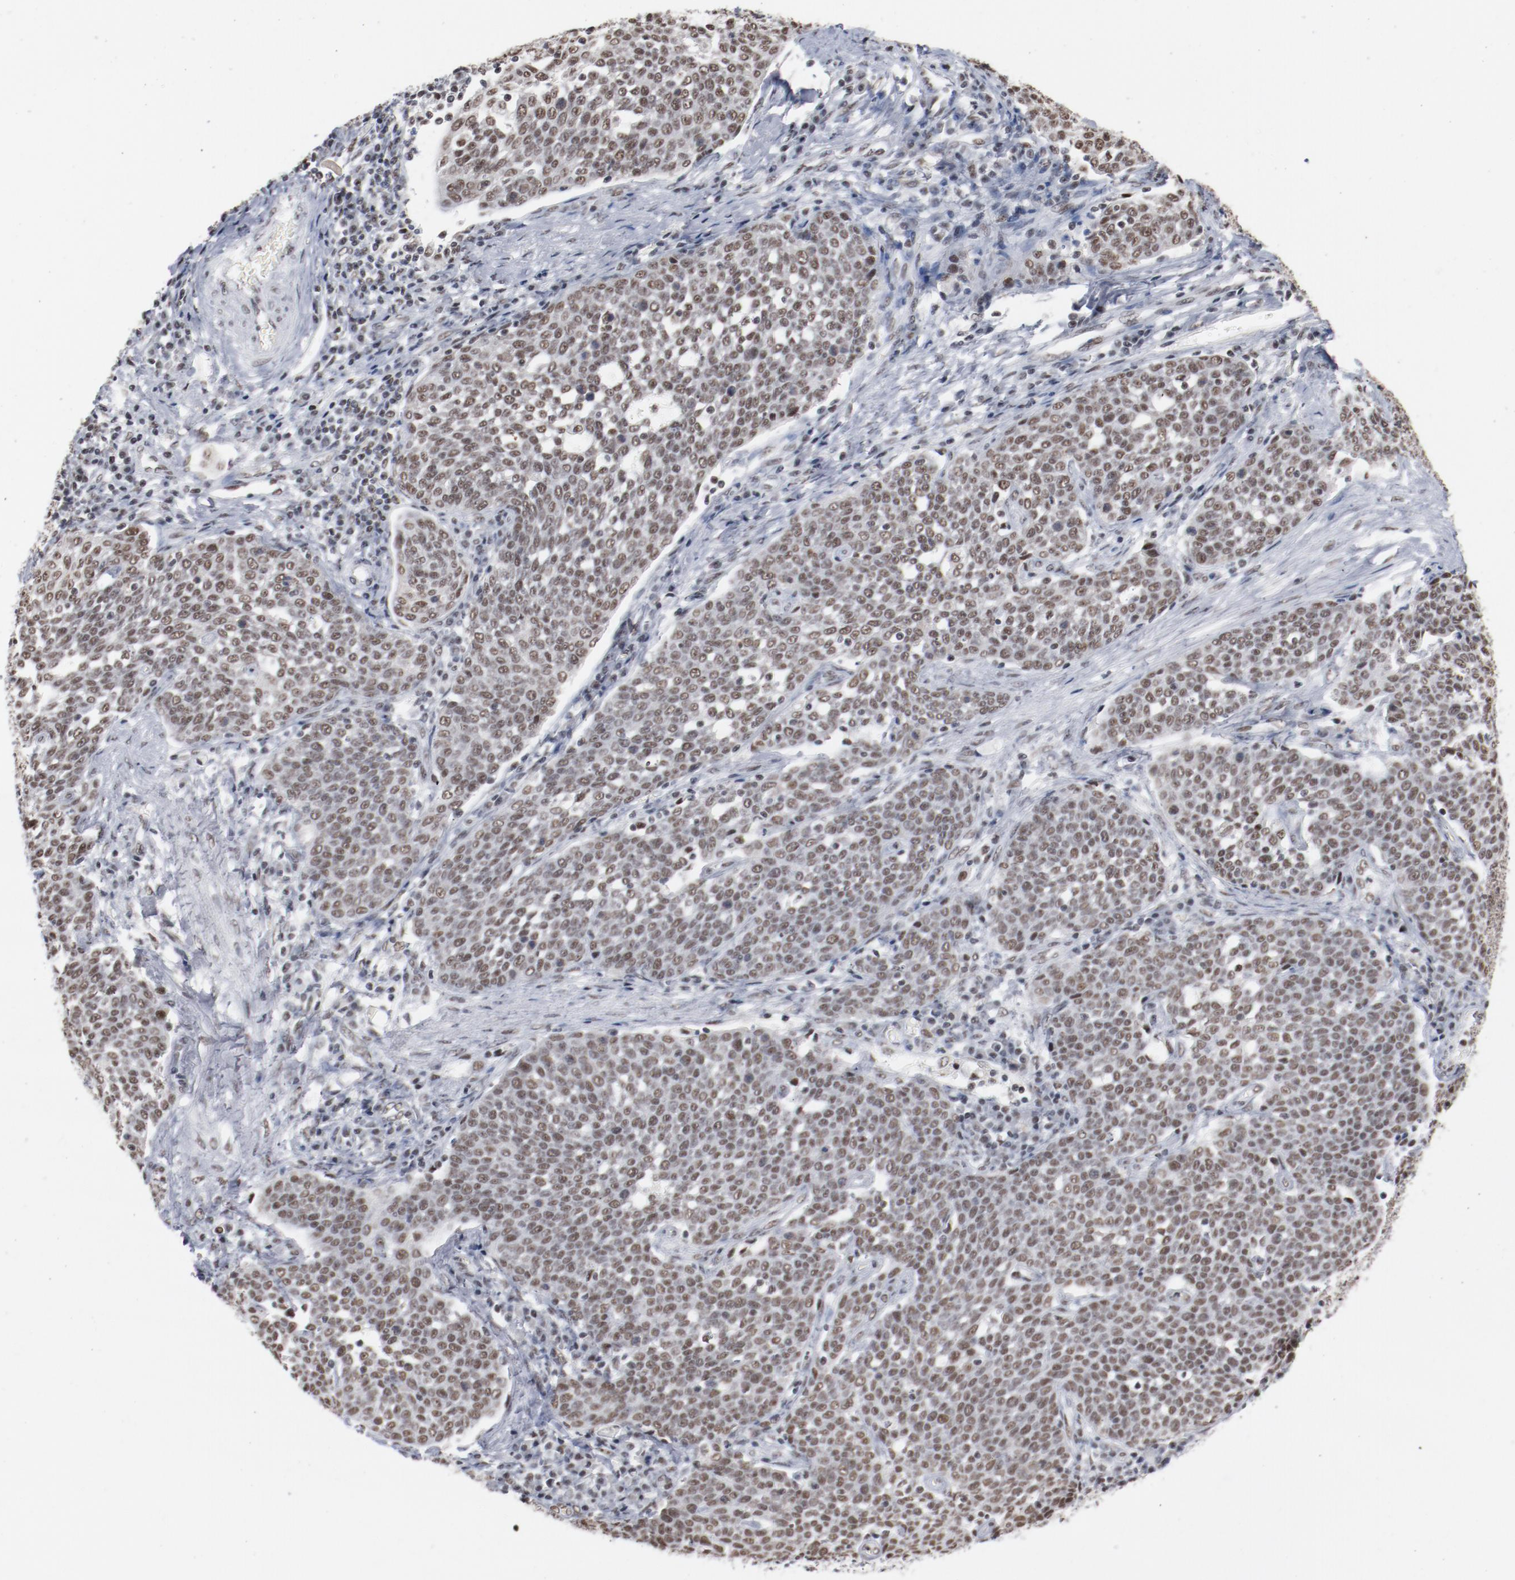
{"staining": {"intensity": "moderate", "quantity": "25%-75%", "location": "nuclear"}, "tissue": "cervical cancer", "cell_type": "Tumor cells", "image_type": "cancer", "snomed": [{"axis": "morphology", "description": "Squamous cell carcinoma, NOS"}, {"axis": "topography", "description": "Cervix"}], "caption": "Cervical squamous cell carcinoma tissue demonstrates moderate nuclear expression in about 25%-75% of tumor cells Nuclei are stained in blue.", "gene": "BUB3", "patient": {"sex": "female", "age": 34}}